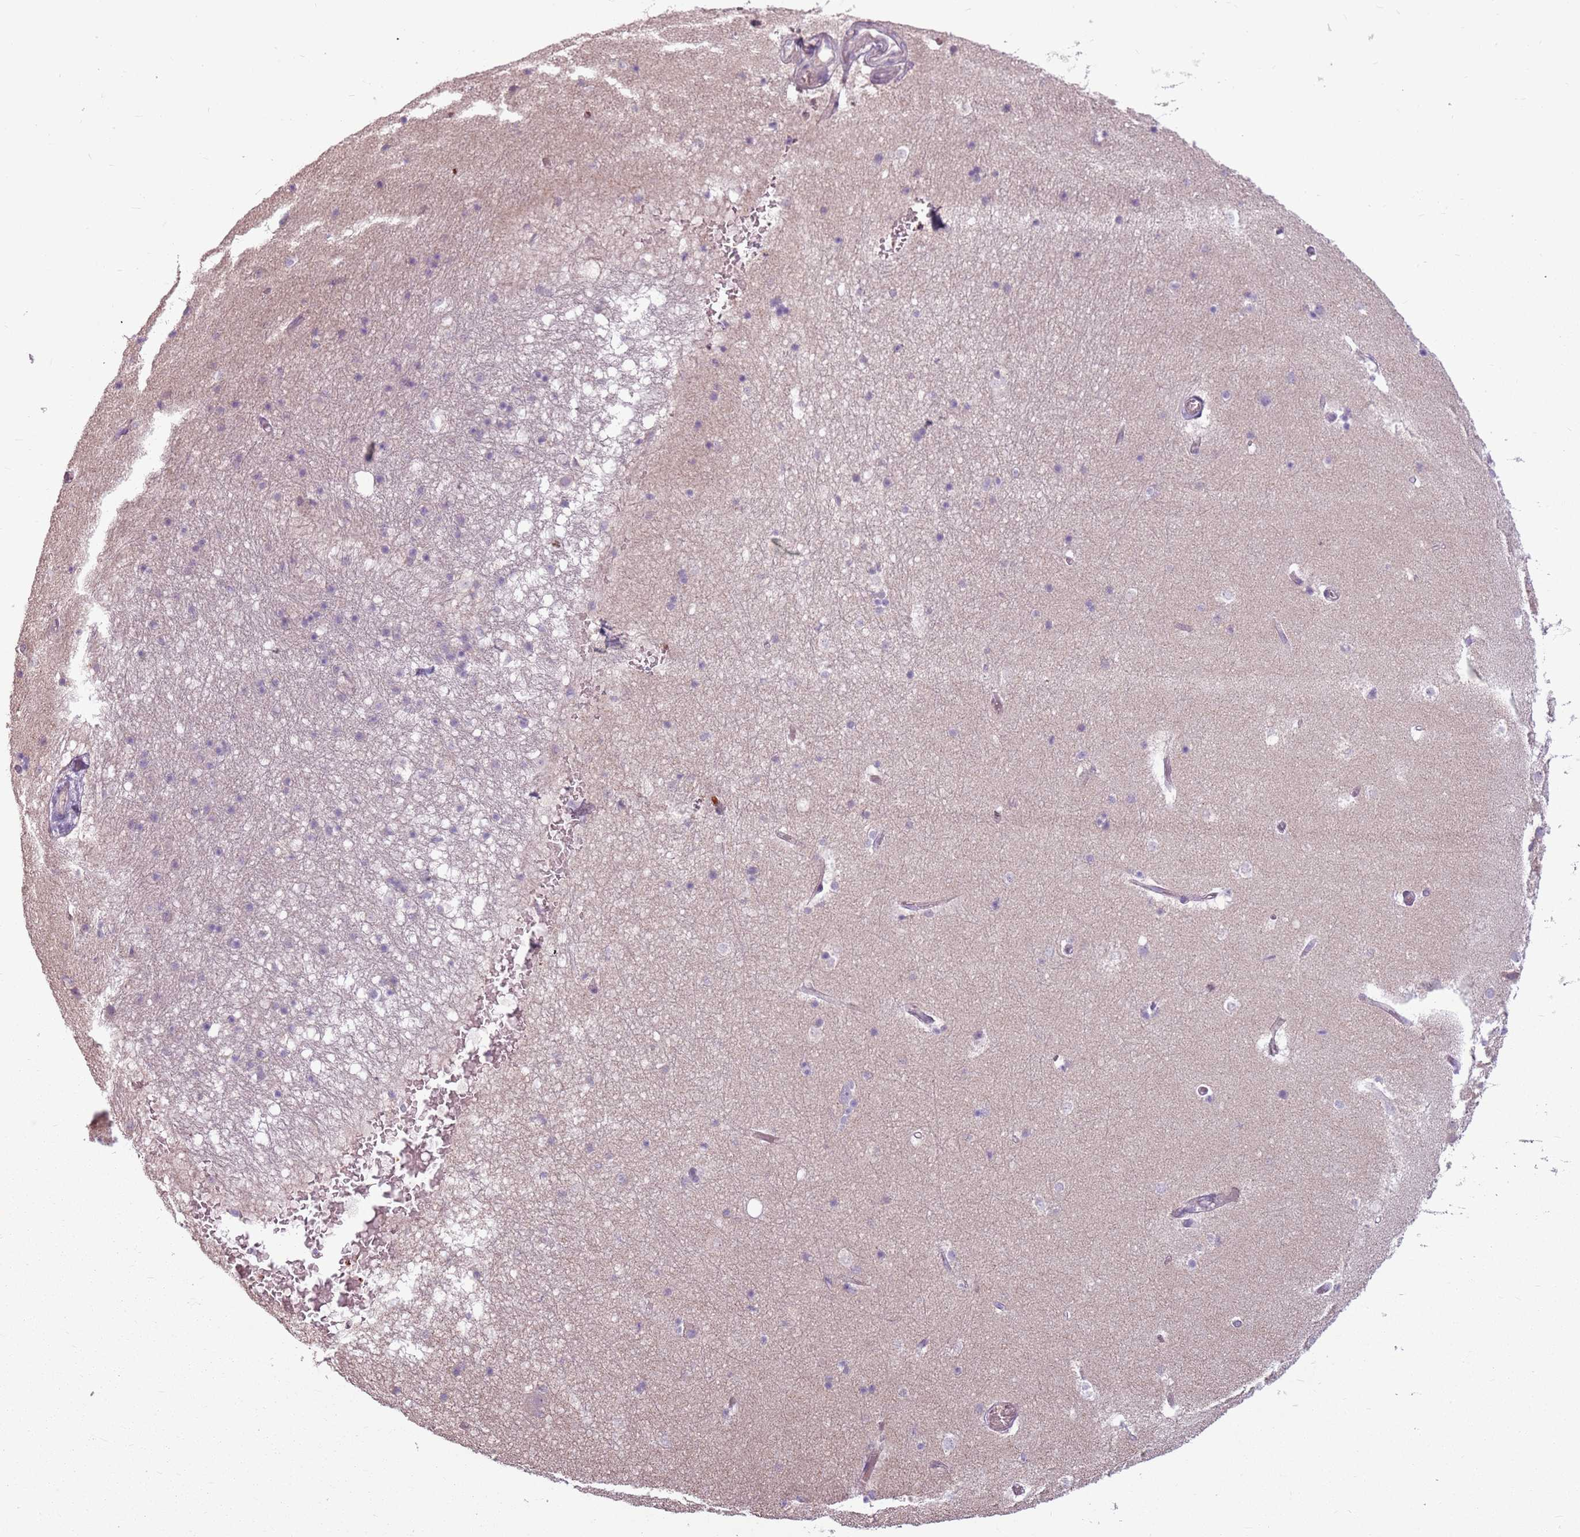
{"staining": {"intensity": "negative", "quantity": "none", "location": "none"}, "tissue": "hippocampus", "cell_type": "Glial cells", "image_type": "normal", "snomed": [{"axis": "morphology", "description": "Normal tissue, NOS"}, {"axis": "topography", "description": "Hippocampus"}], "caption": "Image shows no significant protein expression in glial cells of benign hippocampus. (DAB (3,3'-diaminobenzidine) immunohistochemistry, high magnification).", "gene": "HSPA14", "patient": {"sex": "female", "age": 52}}